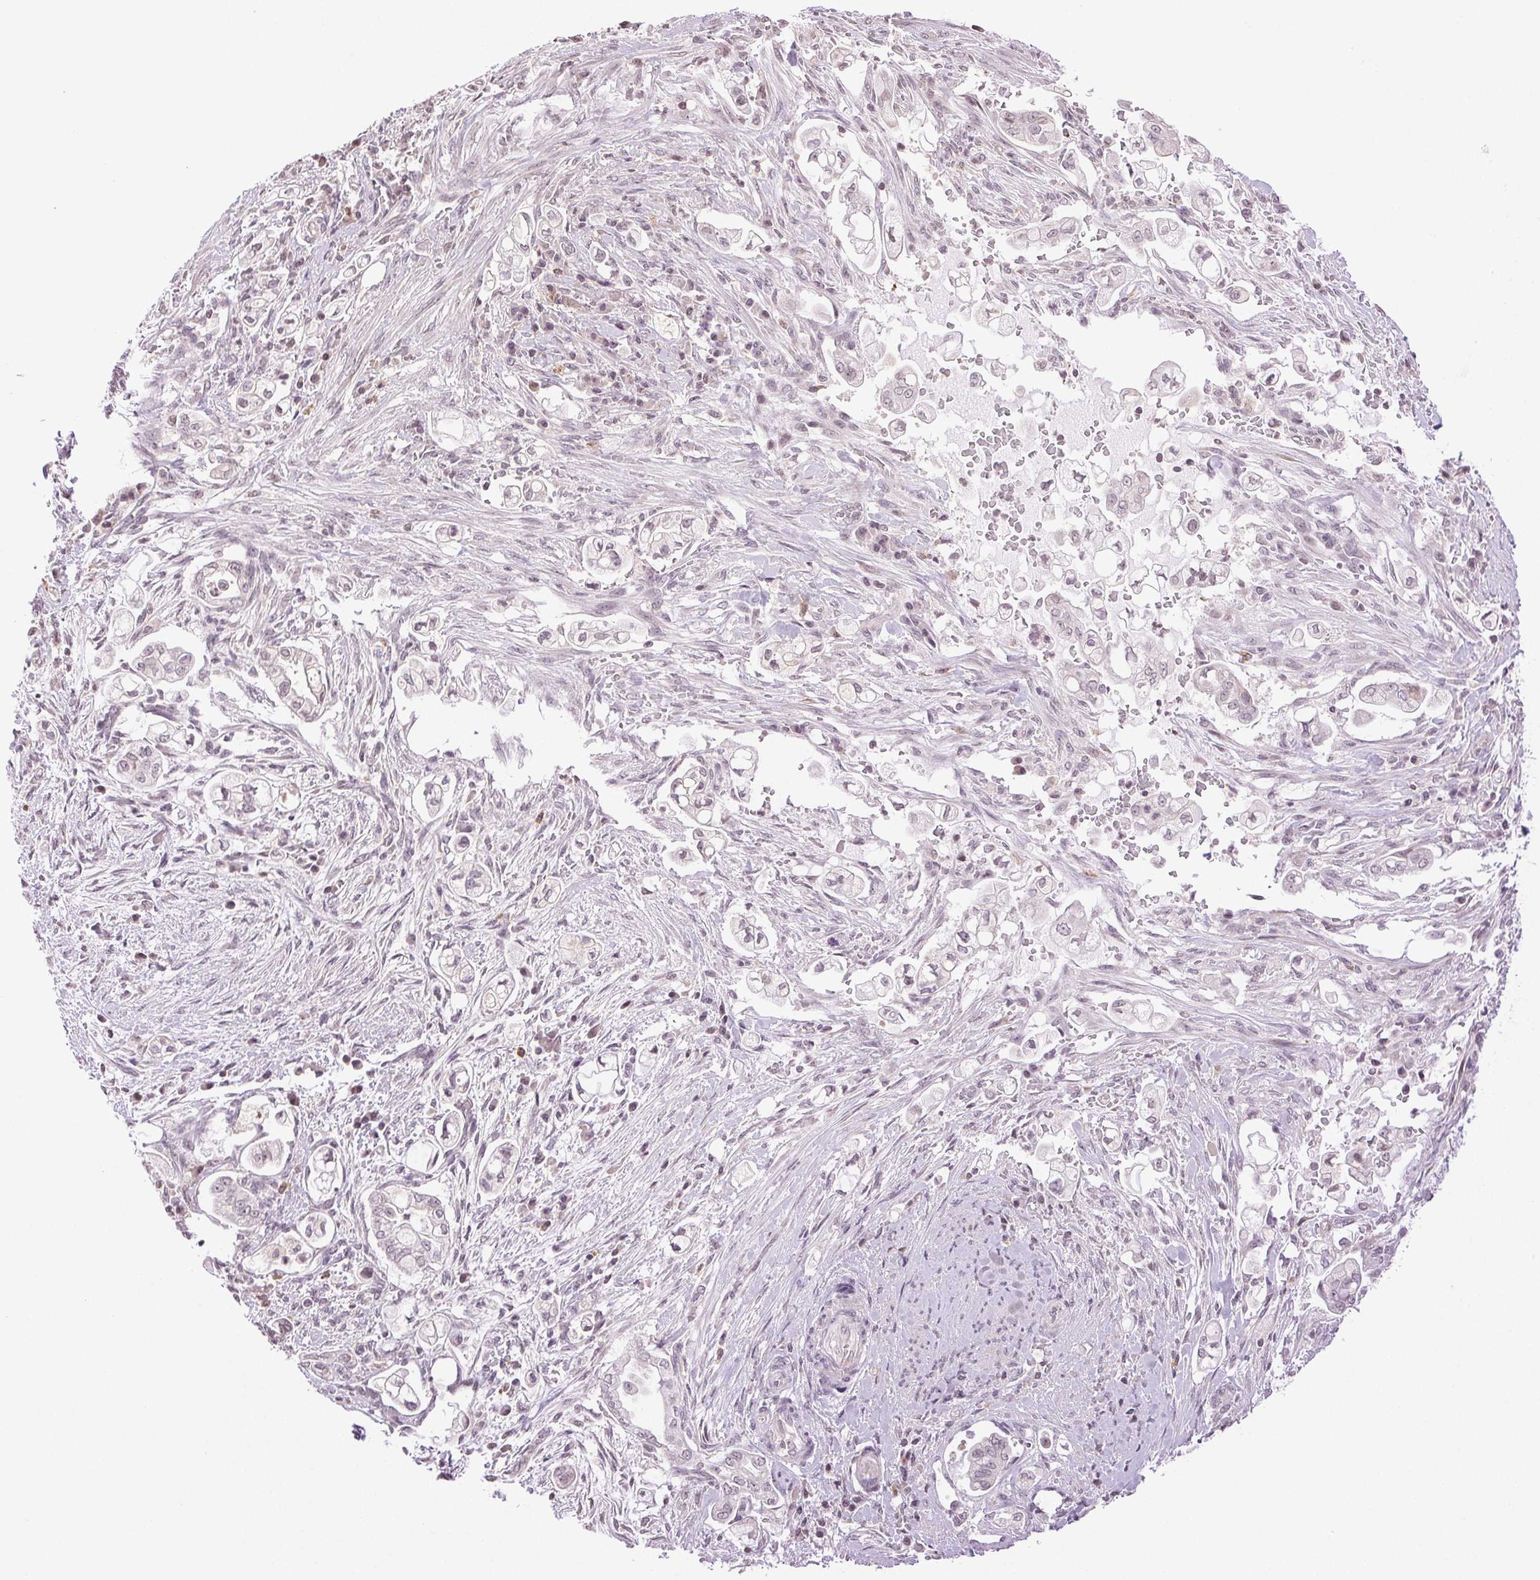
{"staining": {"intensity": "negative", "quantity": "none", "location": "none"}, "tissue": "pancreatic cancer", "cell_type": "Tumor cells", "image_type": "cancer", "snomed": [{"axis": "morphology", "description": "Adenocarcinoma, NOS"}, {"axis": "topography", "description": "Pancreas"}], "caption": "Image shows no protein staining in tumor cells of adenocarcinoma (pancreatic) tissue.", "gene": "TNNT3", "patient": {"sex": "female", "age": 69}}